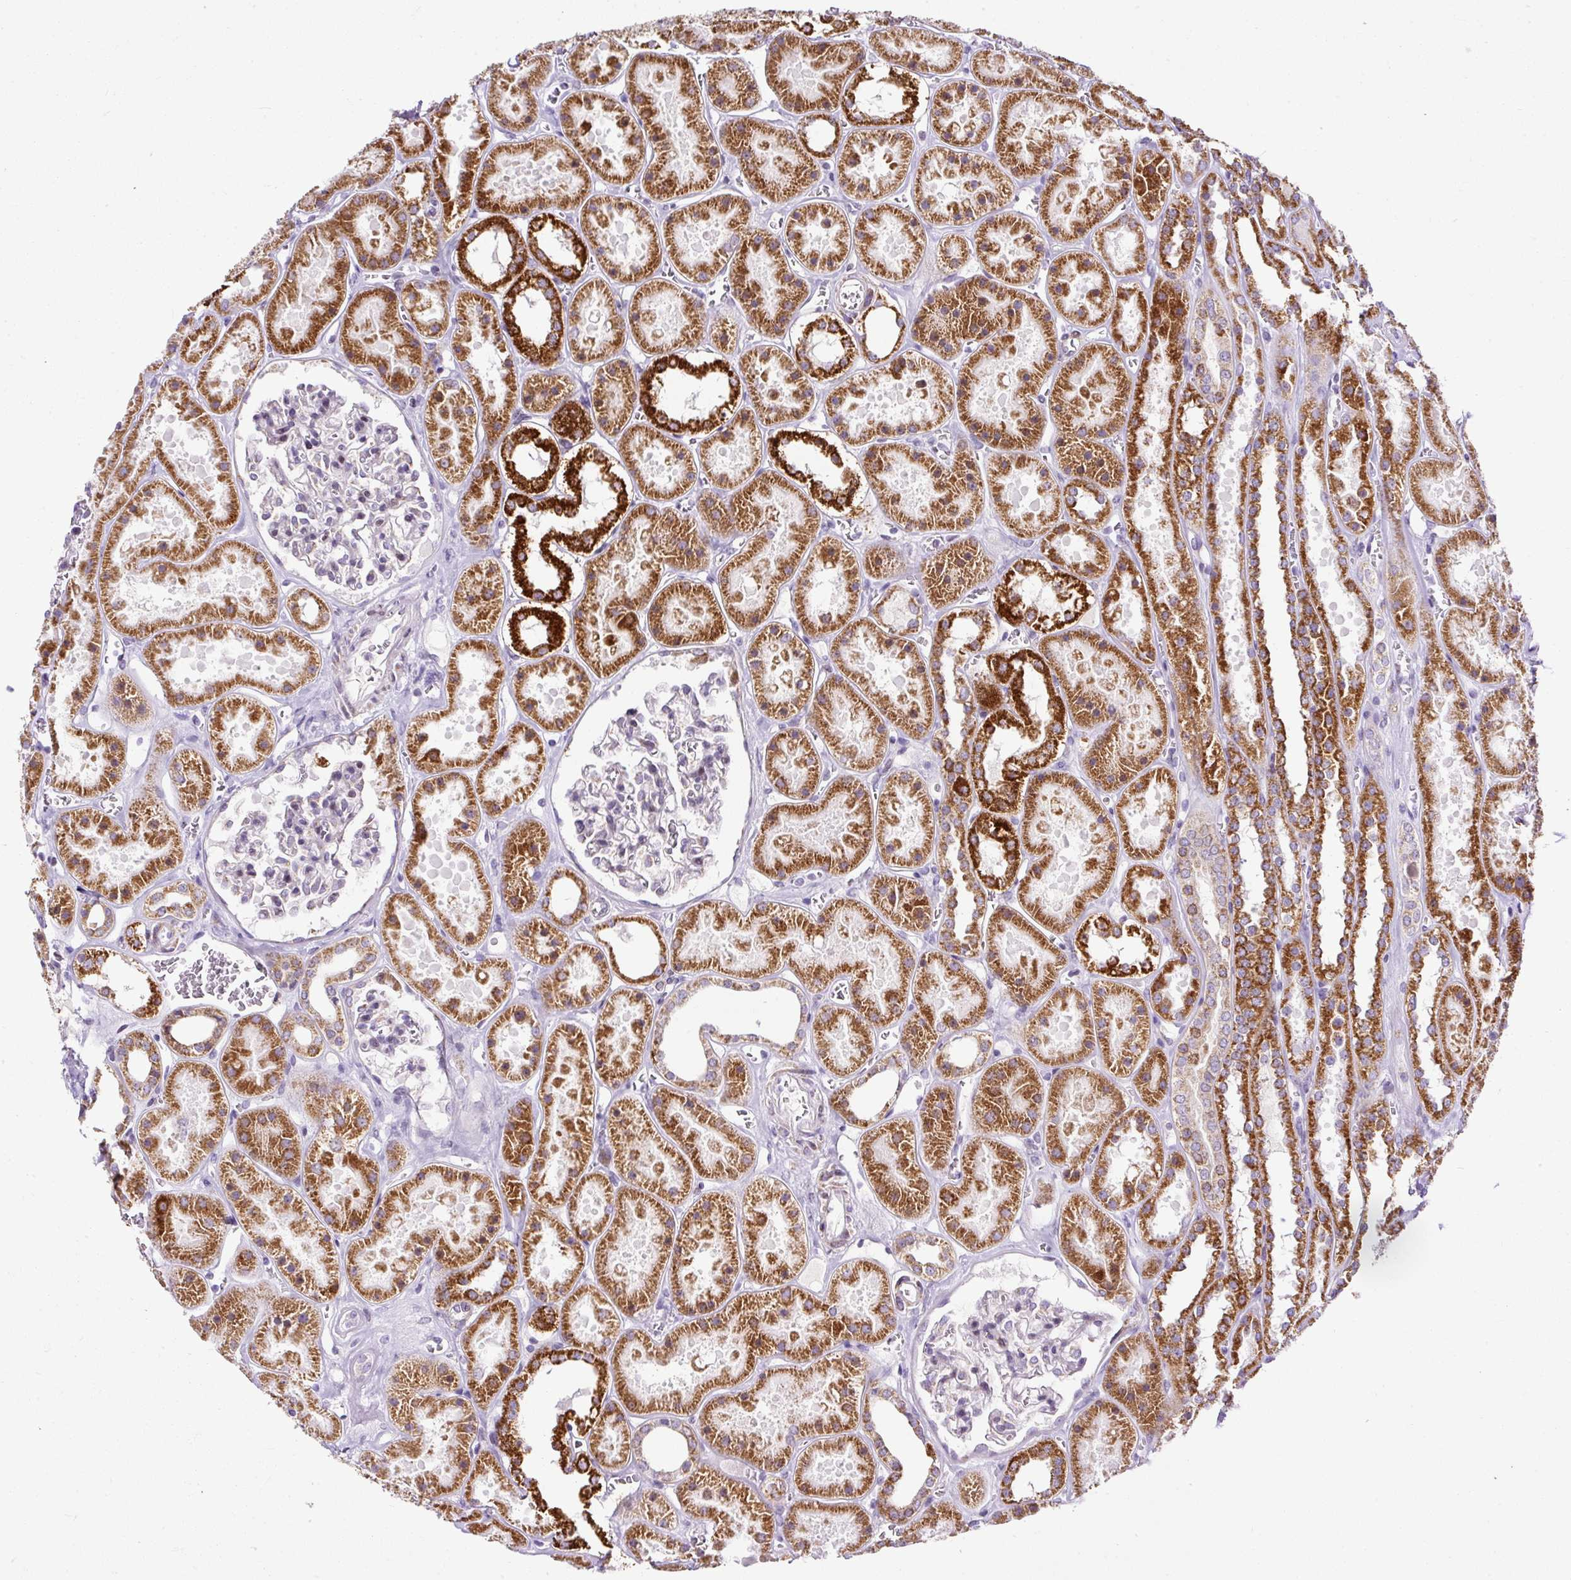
{"staining": {"intensity": "moderate", "quantity": "<25%", "location": "cytoplasmic/membranous"}, "tissue": "kidney", "cell_type": "Cells in glomeruli", "image_type": "normal", "snomed": [{"axis": "morphology", "description": "Normal tissue, NOS"}, {"axis": "topography", "description": "Kidney"}], "caption": "This is a photomicrograph of immunohistochemistry (IHC) staining of normal kidney, which shows moderate positivity in the cytoplasmic/membranous of cells in glomeruli.", "gene": "FMC1", "patient": {"sex": "female", "age": 41}}